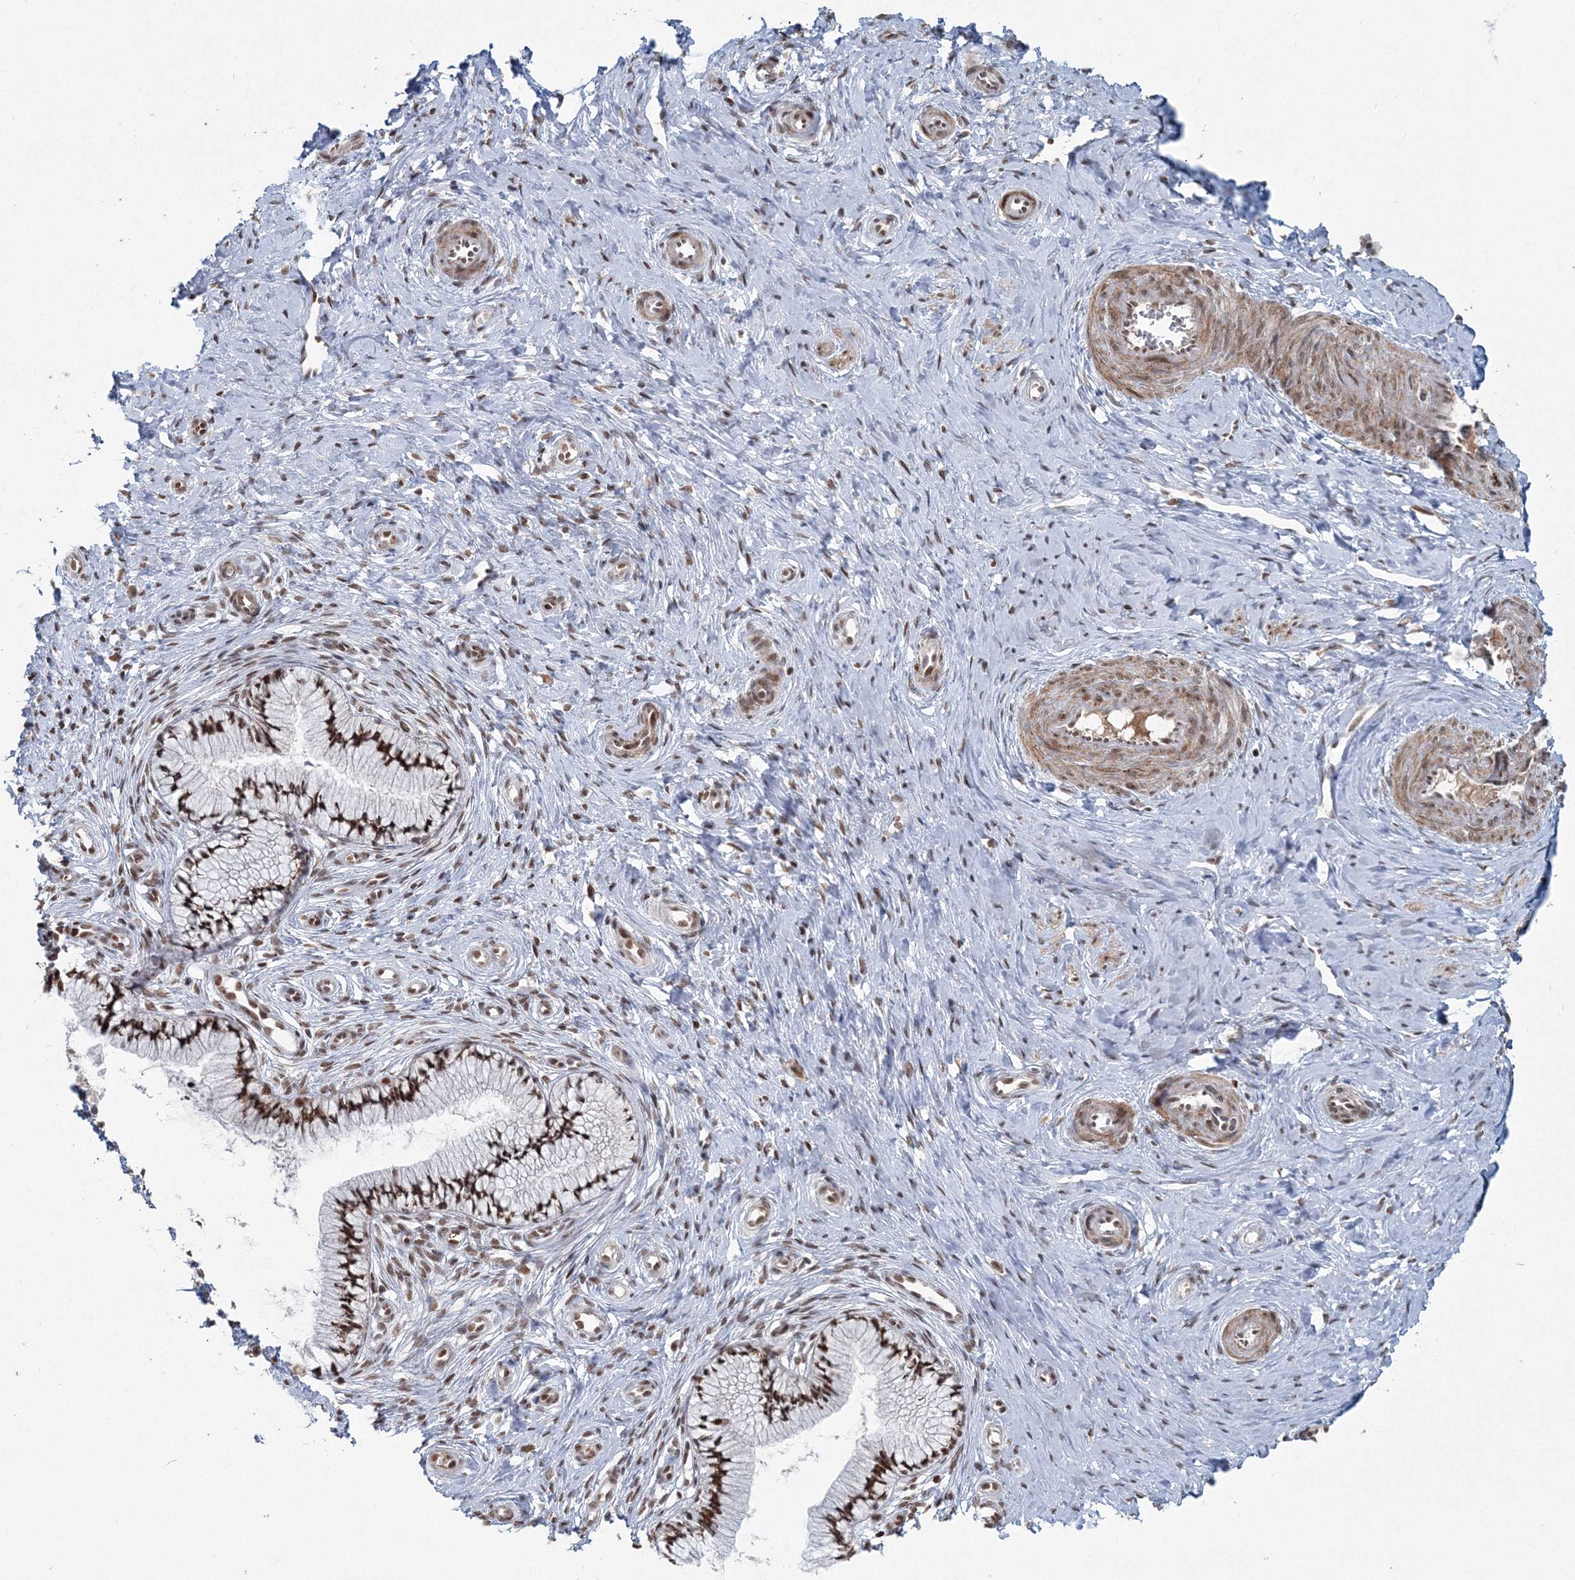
{"staining": {"intensity": "moderate", "quantity": ">75%", "location": "nuclear"}, "tissue": "cervix", "cell_type": "Glandular cells", "image_type": "normal", "snomed": [{"axis": "morphology", "description": "Normal tissue, NOS"}, {"axis": "topography", "description": "Cervix"}], "caption": "The image demonstrates a brown stain indicating the presence of a protein in the nuclear of glandular cells in cervix.", "gene": "C3orf33", "patient": {"sex": "female", "age": 36}}